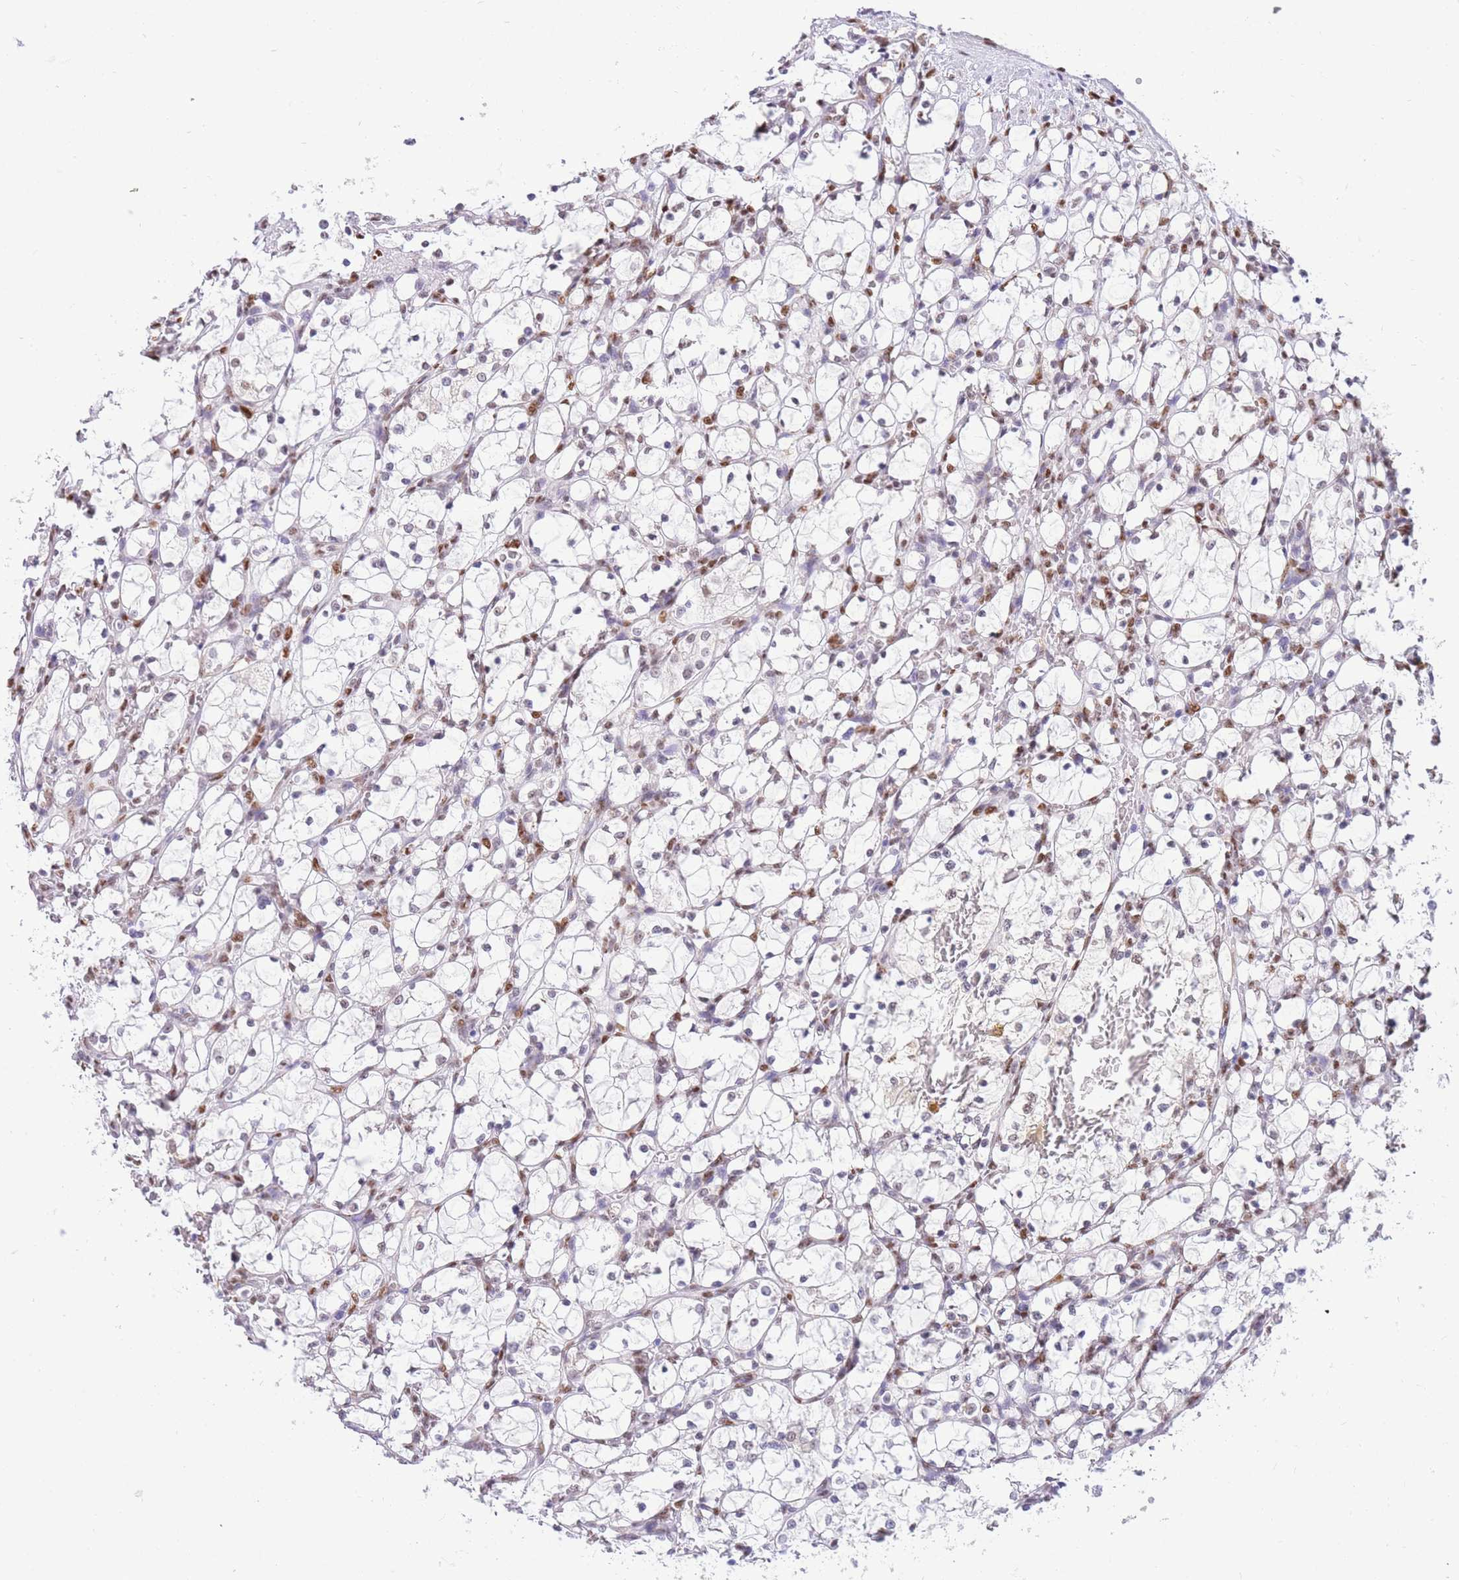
{"staining": {"intensity": "weak", "quantity": "25%-75%", "location": "nuclear"}, "tissue": "renal cancer", "cell_type": "Tumor cells", "image_type": "cancer", "snomed": [{"axis": "morphology", "description": "Adenocarcinoma, NOS"}, {"axis": "topography", "description": "Kidney"}], "caption": "Renal cancer (adenocarcinoma) stained with a protein marker demonstrates weak staining in tumor cells.", "gene": "FAM153A", "patient": {"sex": "female", "age": 69}}